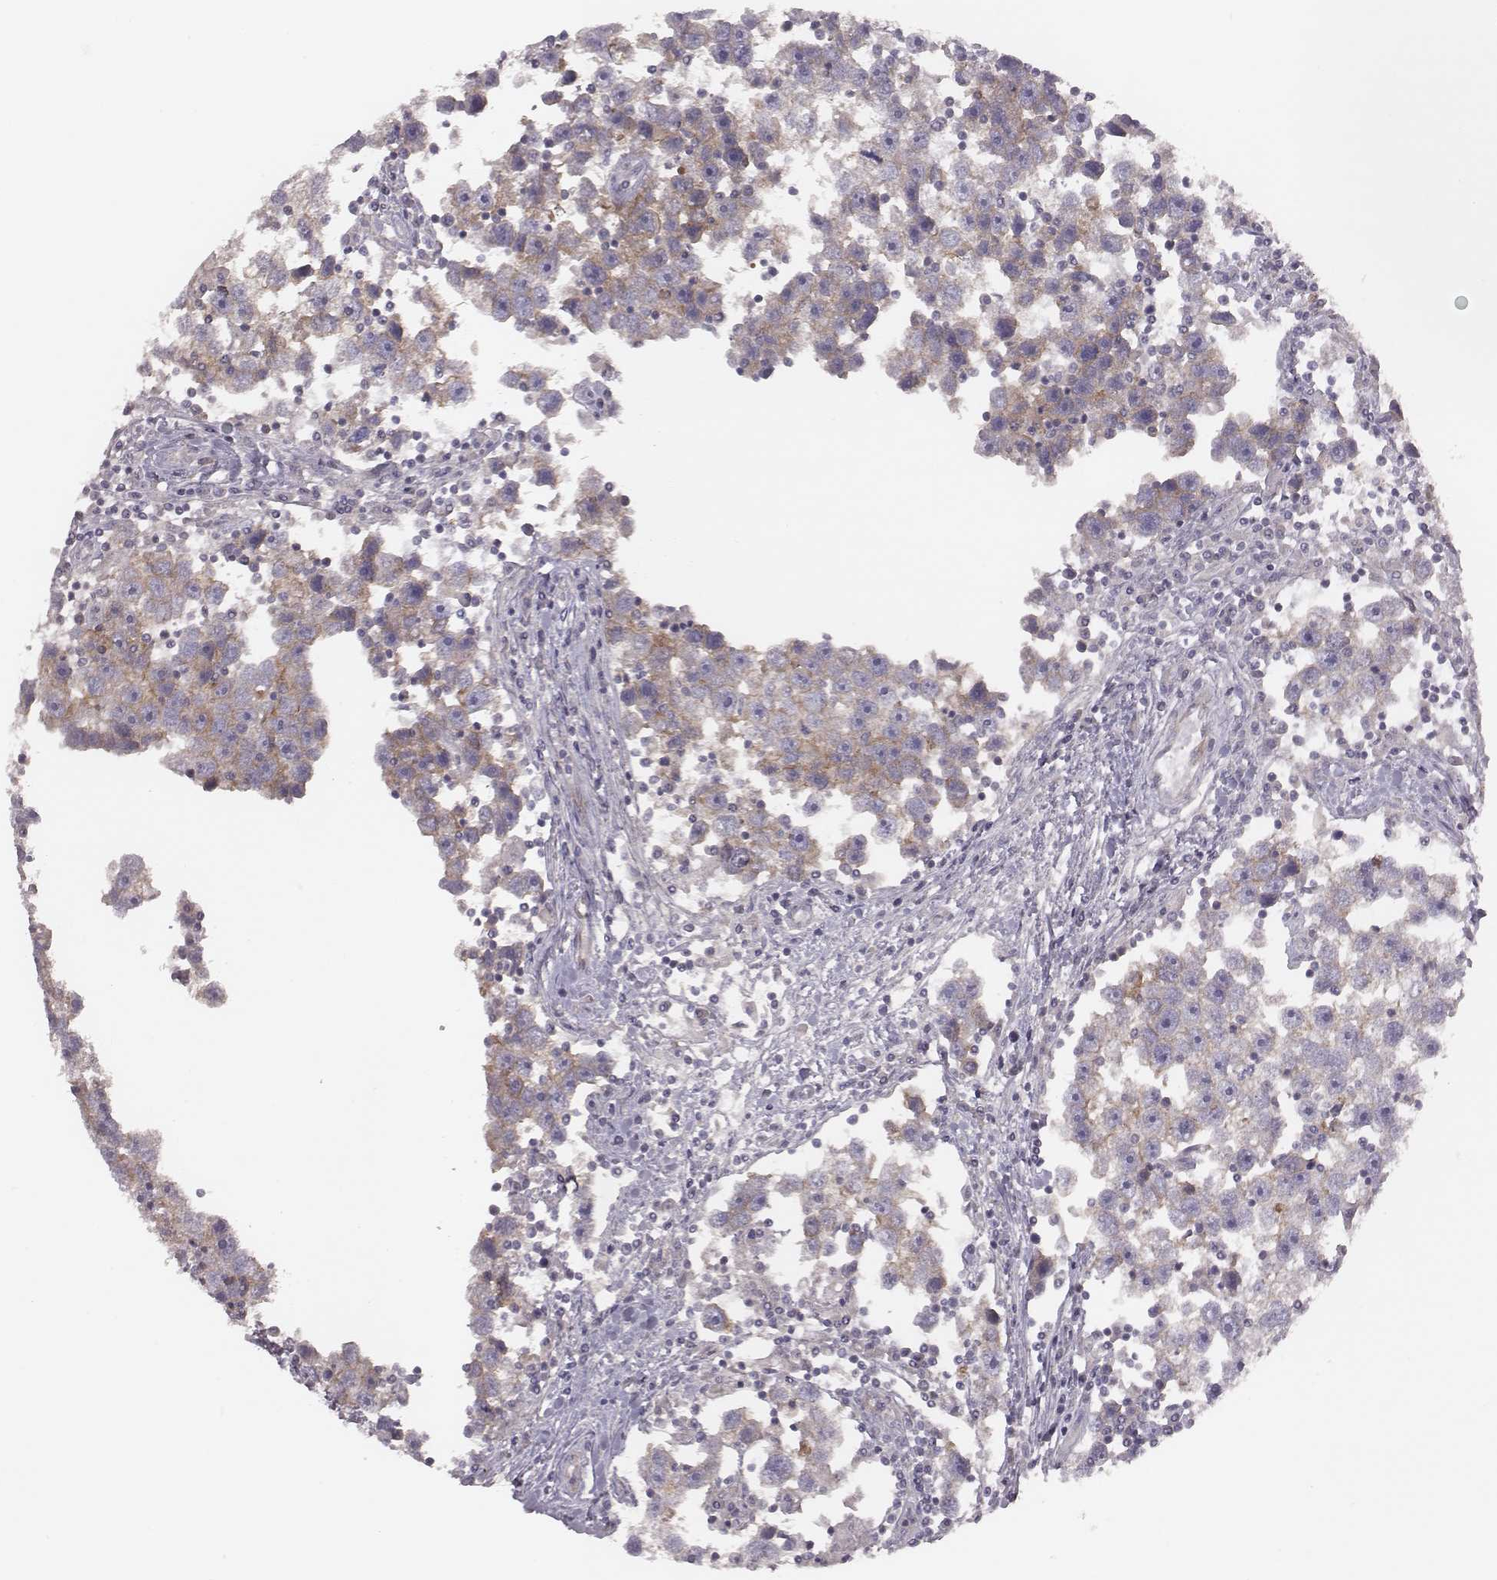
{"staining": {"intensity": "weak", "quantity": "<25%", "location": "cytoplasmic/membranous"}, "tissue": "testis cancer", "cell_type": "Tumor cells", "image_type": "cancer", "snomed": [{"axis": "morphology", "description": "Seminoma, NOS"}, {"axis": "topography", "description": "Testis"}], "caption": "Immunohistochemistry (IHC) histopathology image of neoplastic tissue: human testis cancer stained with DAB (3,3'-diaminobenzidine) shows no significant protein expression in tumor cells.", "gene": "CAD", "patient": {"sex": "male", "age": 30}}